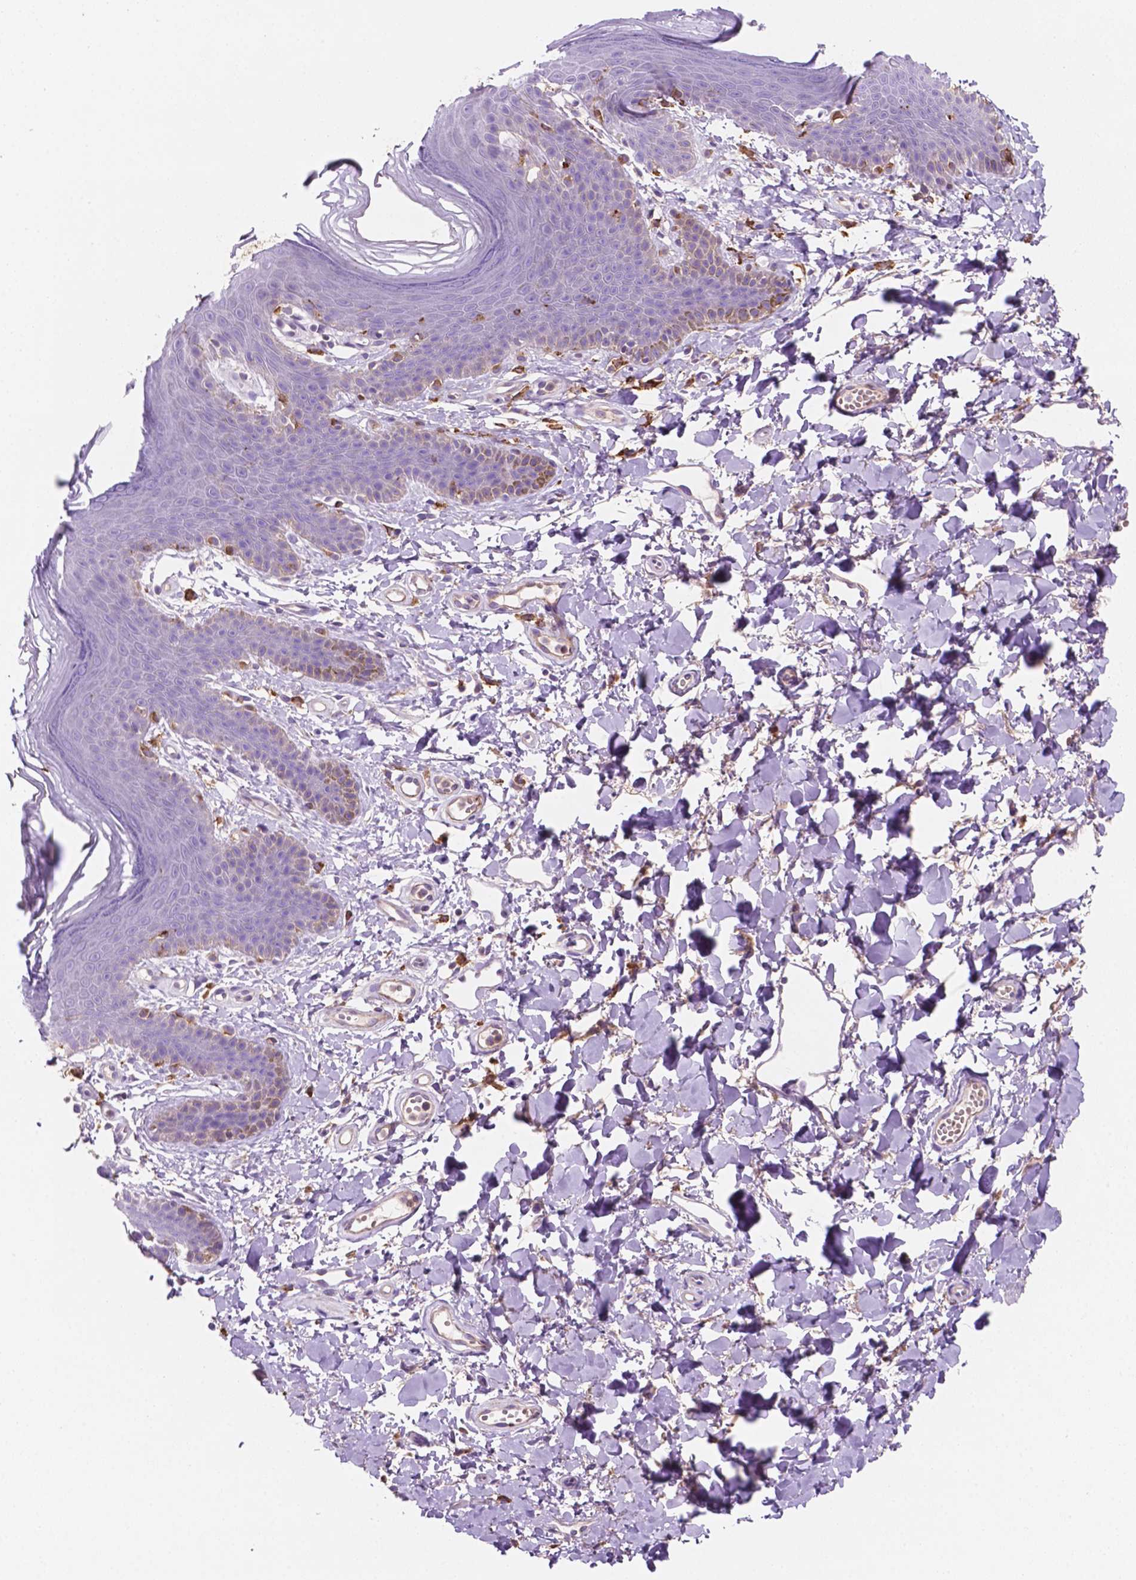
{"staining": {"intensity": "negative", "quantity": "none", "location": "none"}, "tissue": "skin", "cell_type": "Epidermal cells", "image_type": "normal", "snomed": [{"axis": "morphology", "description": "Normal tissue, NOS"}, {"axis": "topography", "description": "Anal"}], "caption": "Histopathology image shows no protein positivity in epidermal cells of unremarkable skin.", "gene": "MKRN2OS", "patient": {"sex": "male", "age": 53}}